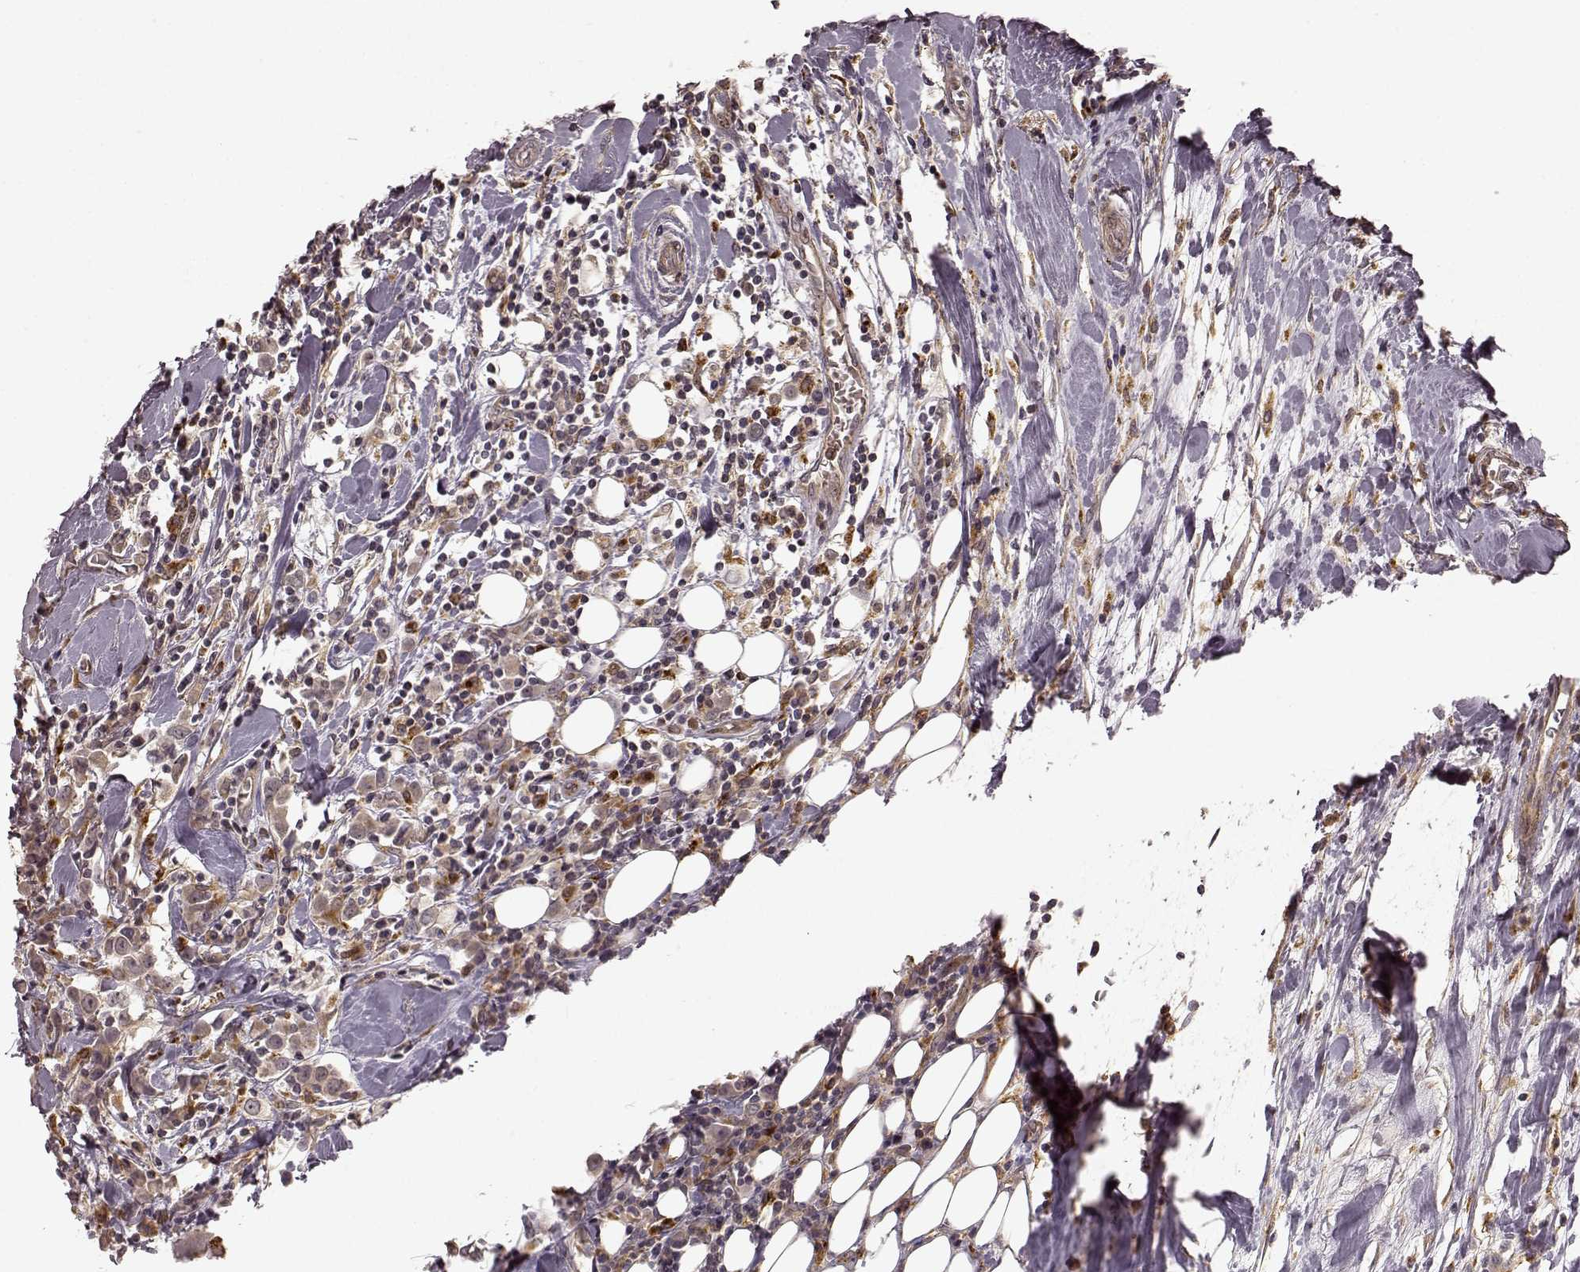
{"staining": {"intensity": "weak", "quantity": "25%-75%", "location": "cytoplasmic/membranous"}, "tissue": "breast cancer", "cell_type": "Tumor cells", "image_type": "cancer", "snomed": [{"axis": "morphology", "description": "Duct carcinoma"}, {"axis": "topography", "description": "Breast"}], "caption": "IHC of breast invasive ductal carcinoma shows low levels of weak cytoplasmic/membranous staining in about 25%-75% of tumor cells.", "gene": "SLC12A9", "patient": {"sex": "female", "age": 61}}